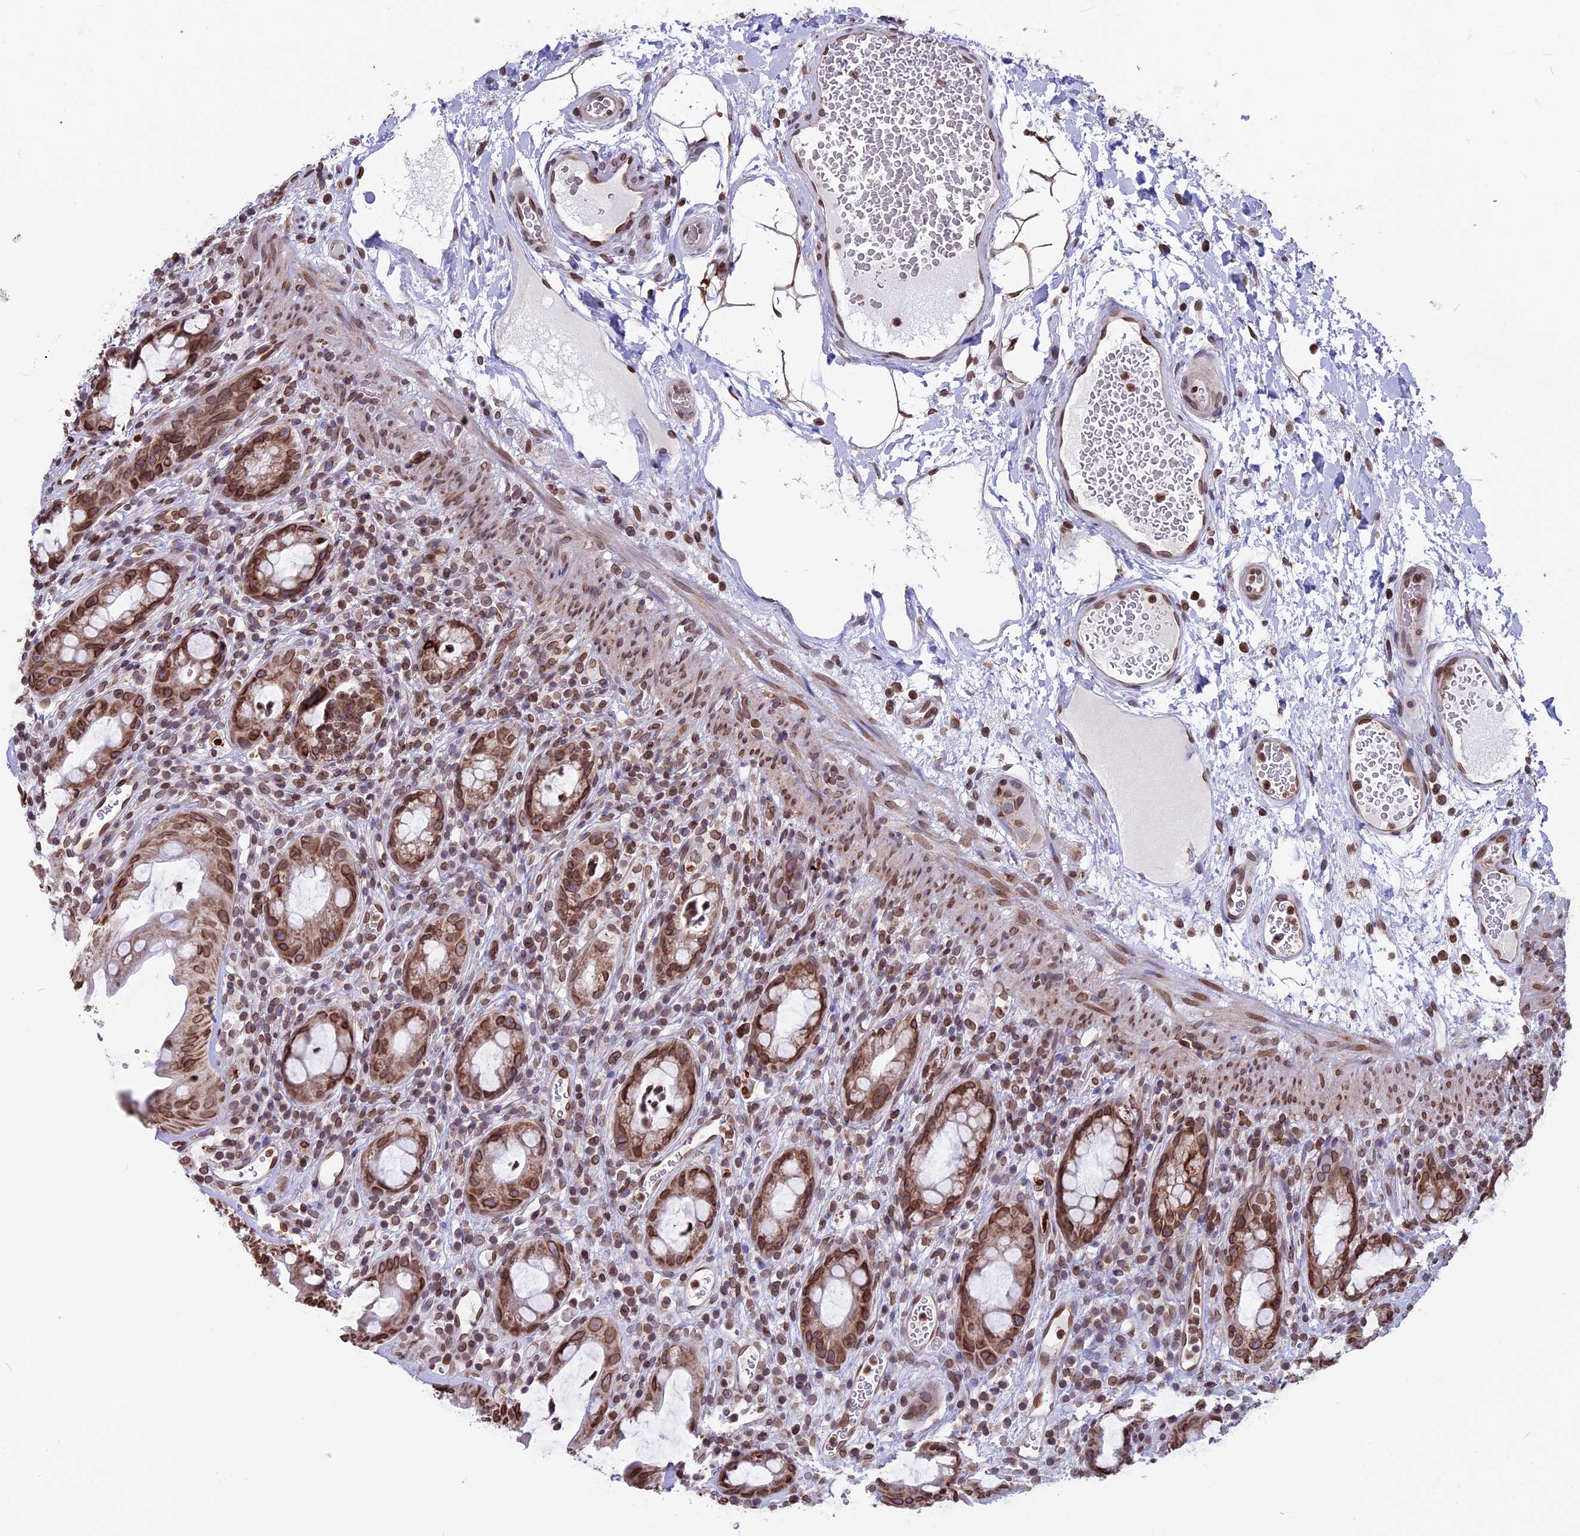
{"staining": {"intensity": "moderate", "quantity": ">75%", "location": "cytoplasmic/membranous,nuclear"}, "tissue": "rectum", "cell_type": "Glandular cells", "image_type": "normal", "snomed": [{"axis": "morphology", "description": "Normal tissue, NOS"}, {"axis": "topography", "description": "Rectum"}], "caption": "The micrograph reveals staining of unremarkable rectum, revealing moderate cytoplasmic/membranous,nuclear protein expression (brown color) within glandular cells. The staining is performed using DAB (3,3'-diaminobenzidine) brown chromogen to label protein expression. The nuclei are counter-stained blue using hematoxylin.", "gene": "PTCHD4", "patient": {"sex": "female", "age": 57}}